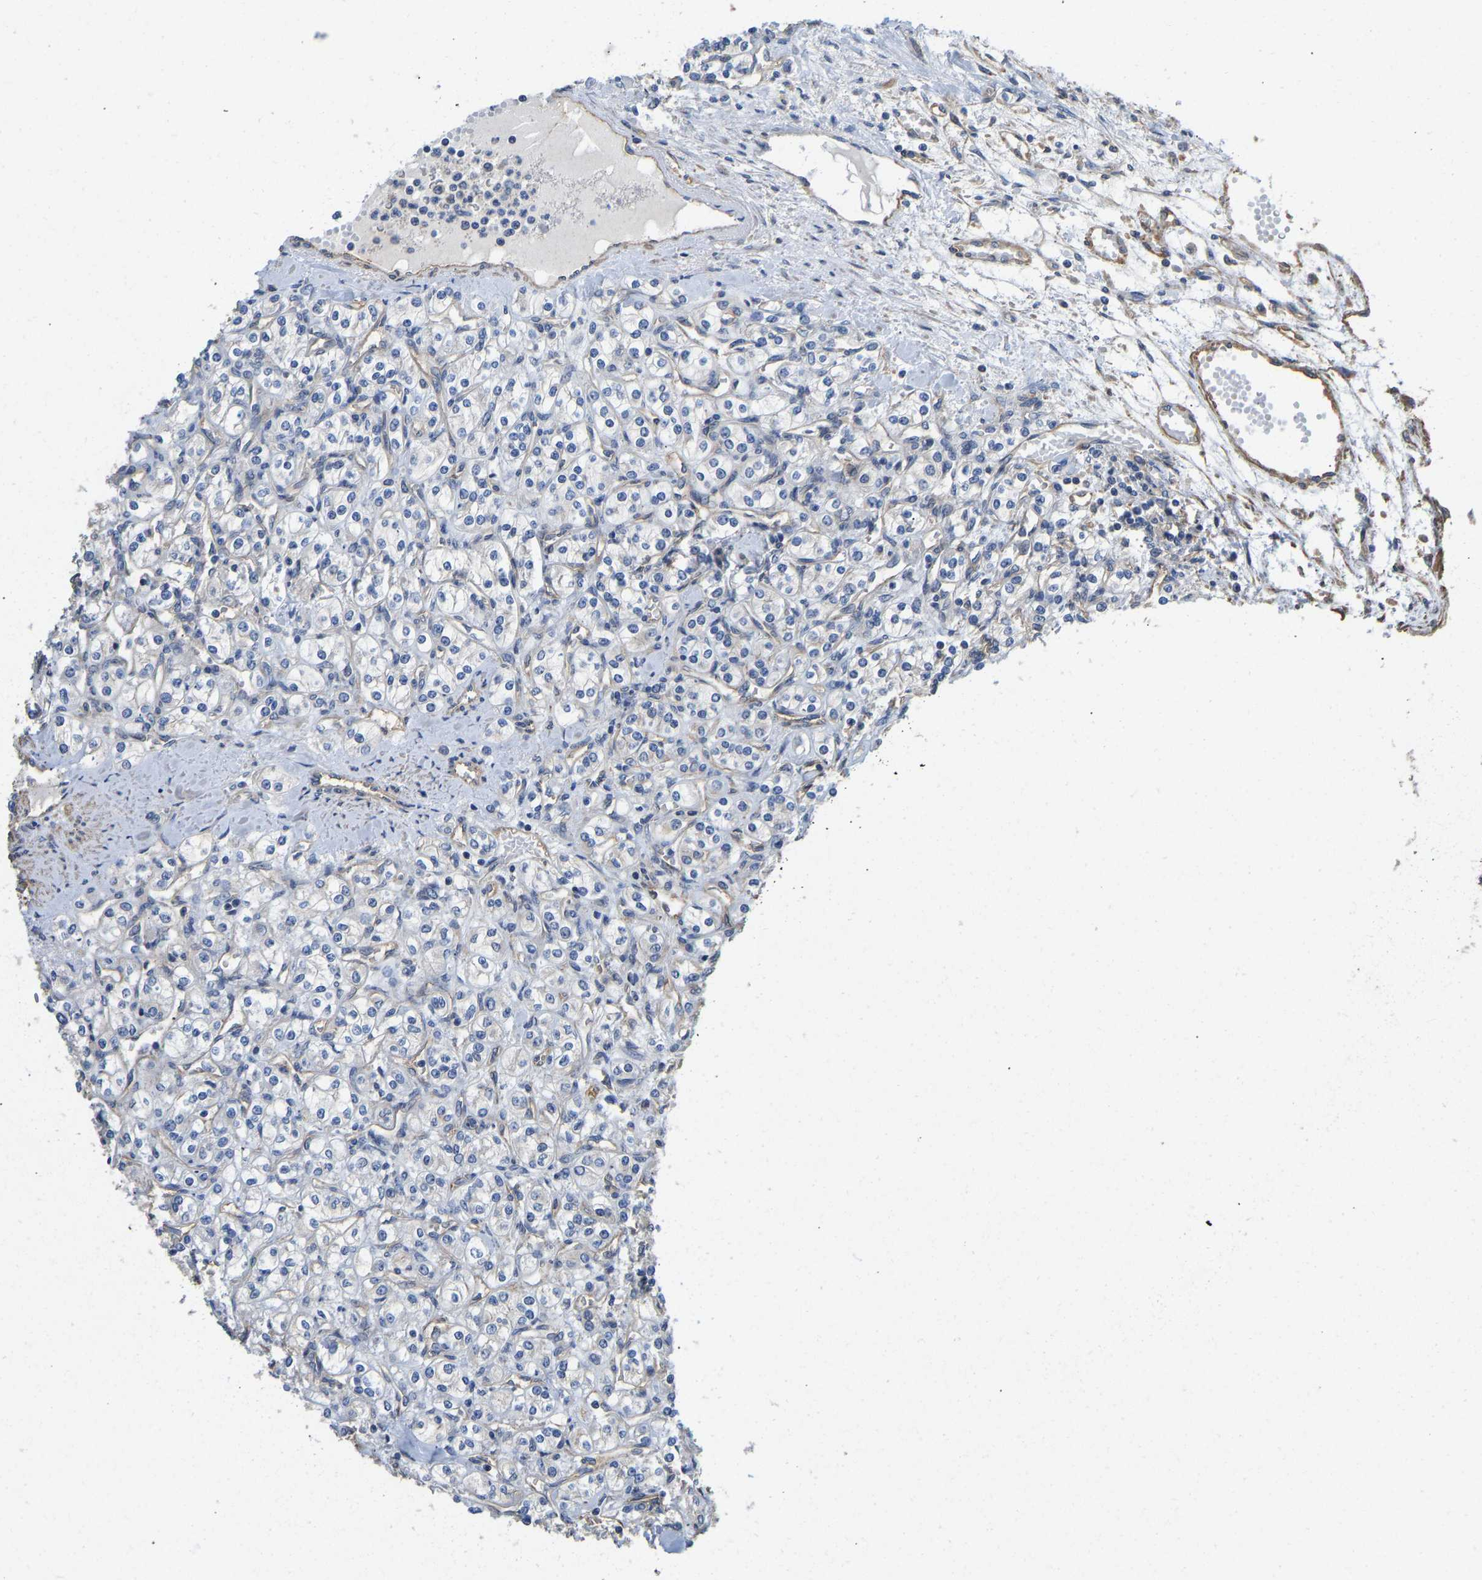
{"staining": {"intensity": "negative", "quantity": "none", "location": "none"}, "tissue": "renal cancer", "cell_type": "Tumor cells", "image_type": "cancer", "snomed": [{"axis": "morphology", "description": "Adenocarcinoma, NOS"}, {"axis": "topography", "description": "Kidney"}], "caption": "Tumor cells show no significant staining in renal cancer (adenocarcinoma). (DAB (3,3'-diaminobenzidine) immunohistochemistry (IHC) with hematoxylin counter stain).", "gene": "ELMO2", "patient": {"sex": "male", "age": 77}}